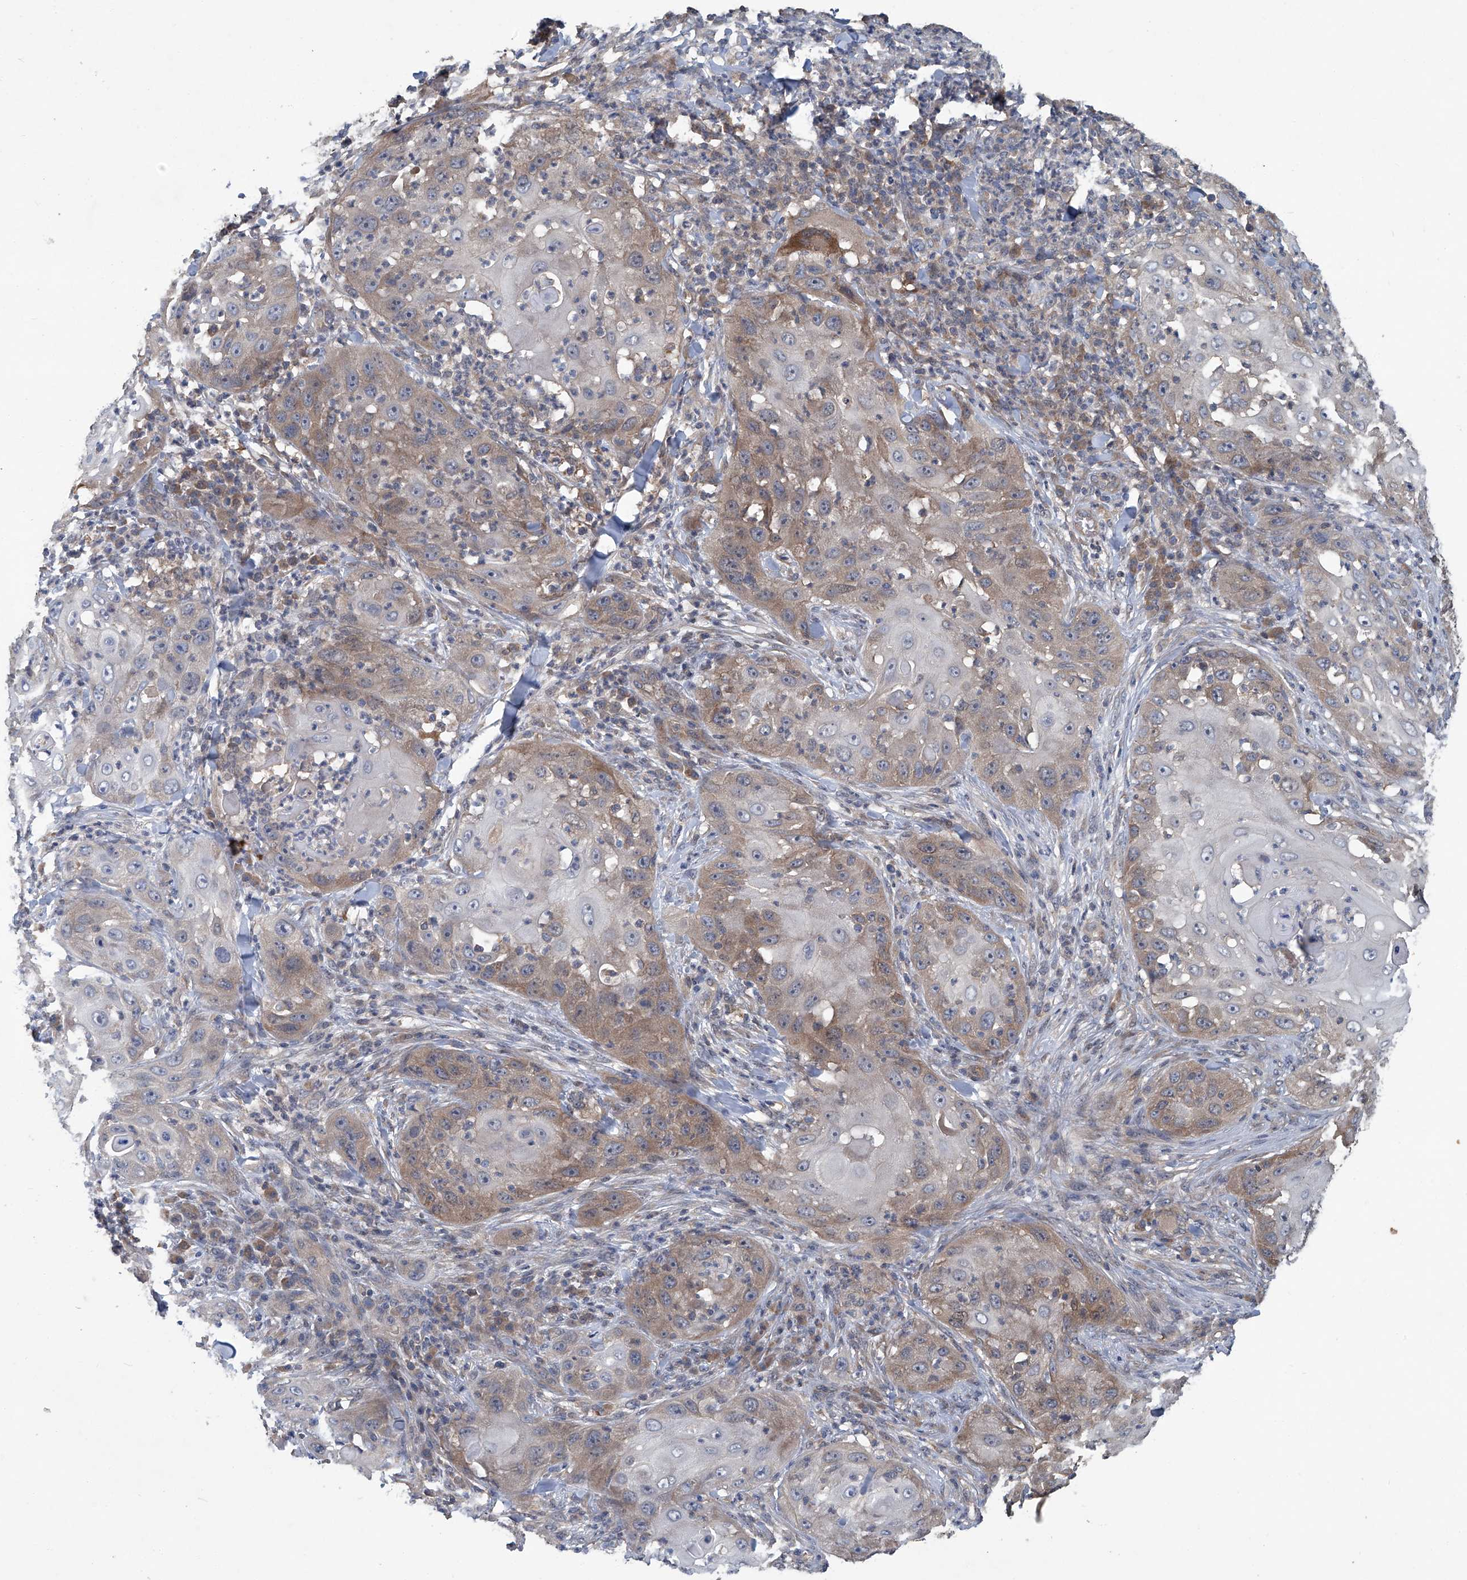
{"staining": {"intensity": "moderate", "quantity": "25%-75%", "location": "cytoplasmic/membranous"}, "tissue": "skin cancer", "cell_type": "Tumor cells", "image_type": "cancer", "snomed": [{"axis": "morphology", "description": "Squamous cell carcinoma, NOS"}, {"axis": "topography", "description": "Skin"}], "caption": "This photomicrograph demonstrates immunohistochemistry (IHC) staining of squamous cell carcinoma (skin), with medium moderate cytoplasmic/membranous positivity in approximately 25%-75% of tumor cells.", "gene": "ANKRD34A", "patient": {"sex": "female", "age": 44}}